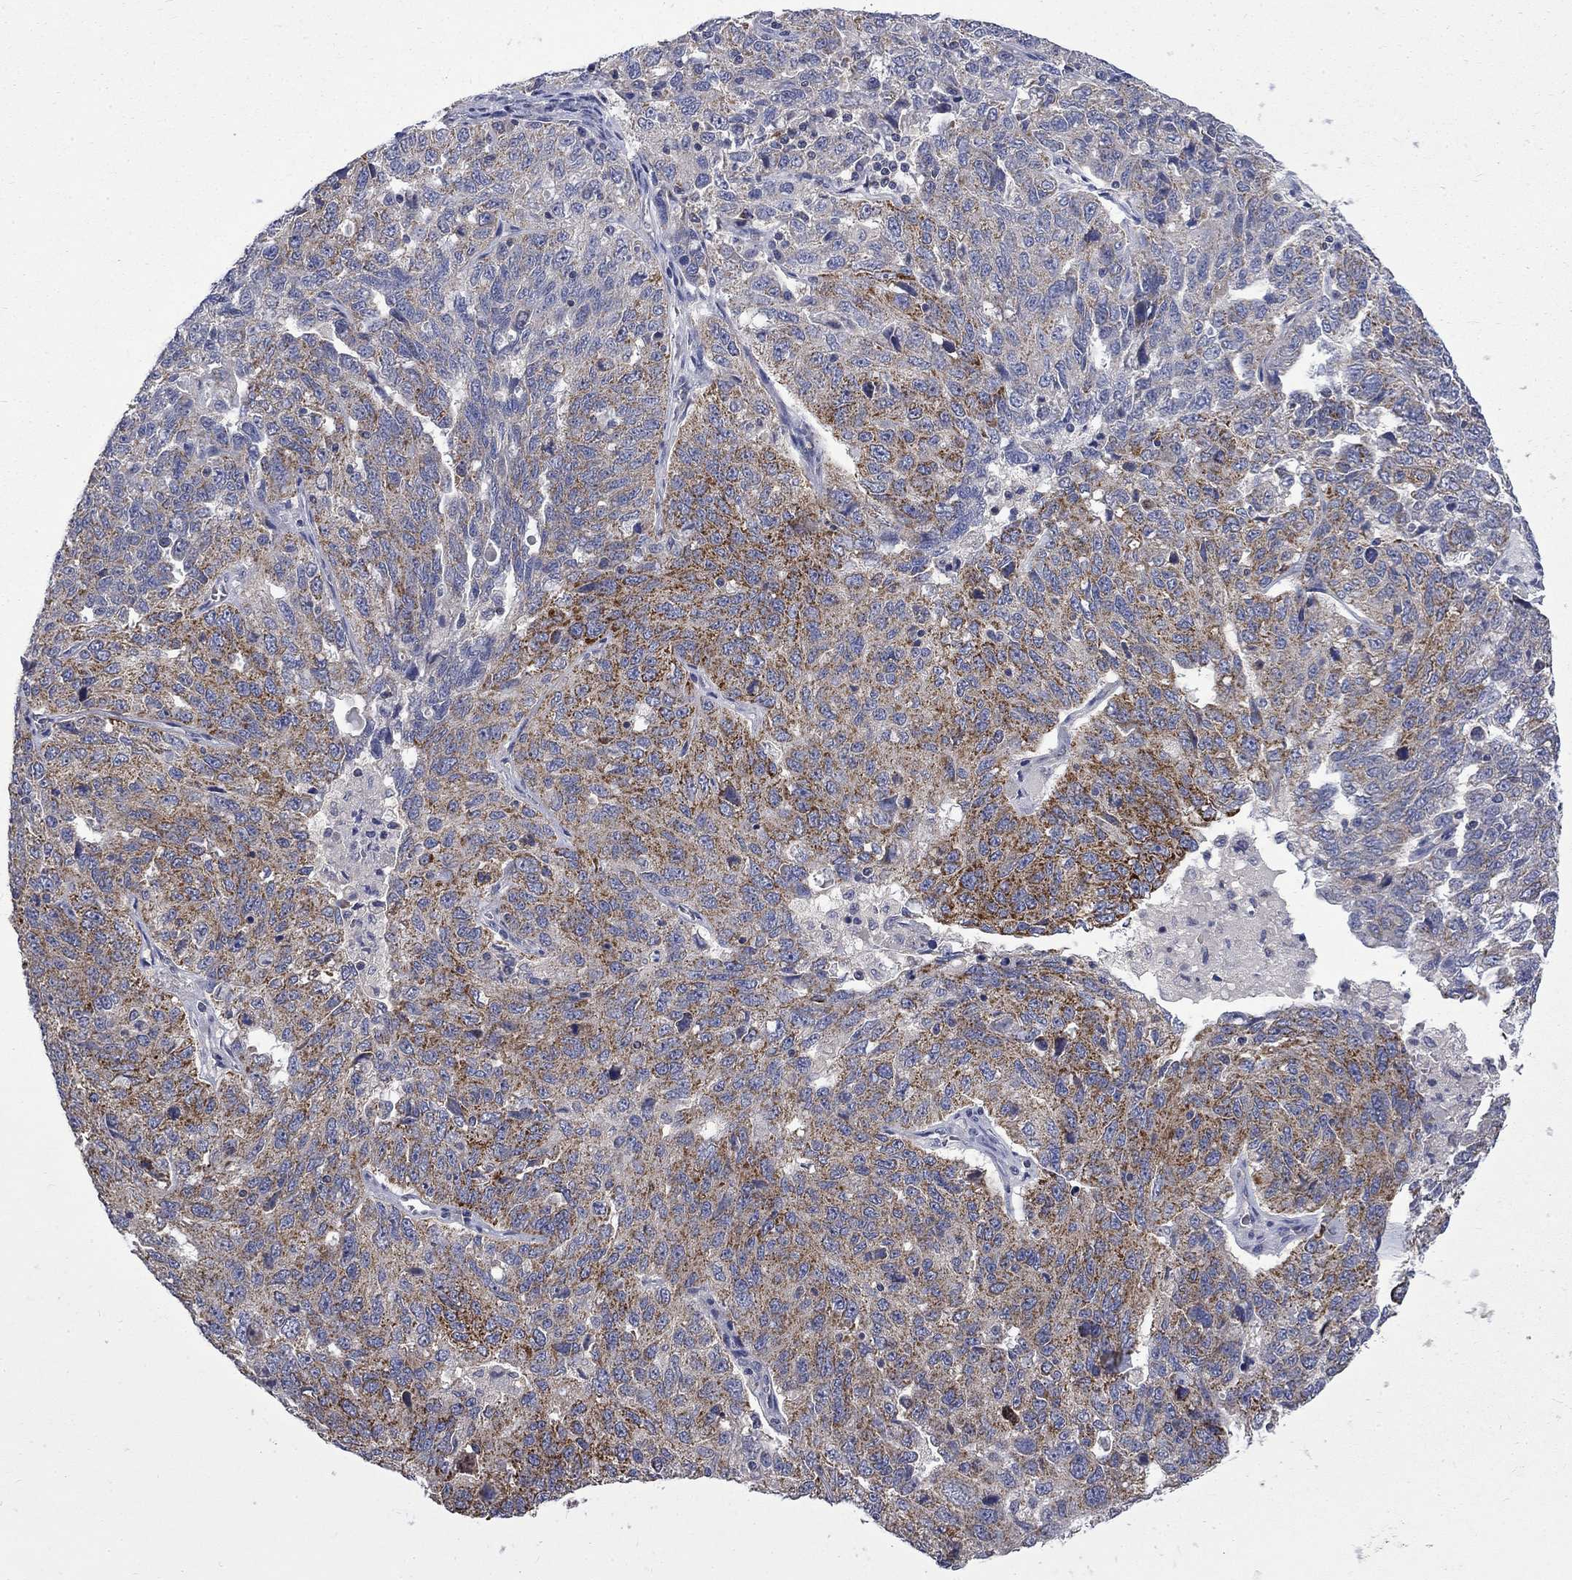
{"staining": {"intensity": "strong", "quantity": "25%-75%", "location": "cytoplasmic/membranous"}, "tissue": "ovarian cancer", "cell_type": "Tumor cells", "image_type": "cancer", "snomed": [{"axis": "morphology", "description": "Cystadenocarcinoma, serous, NOS"}, {"axis": "topography", "description": "Ovary"}], "caption": "This photomicrograph reveals immunohistochemistry (IHC) staining of human ovarian cancer (serous cystadenocarcinoma), with high strong cytoplasmic/membranous positivity in about 25%-75% of tumor cells.", "gene": "HSPA12A", "patient": {"sex": "female", "age": 71}}